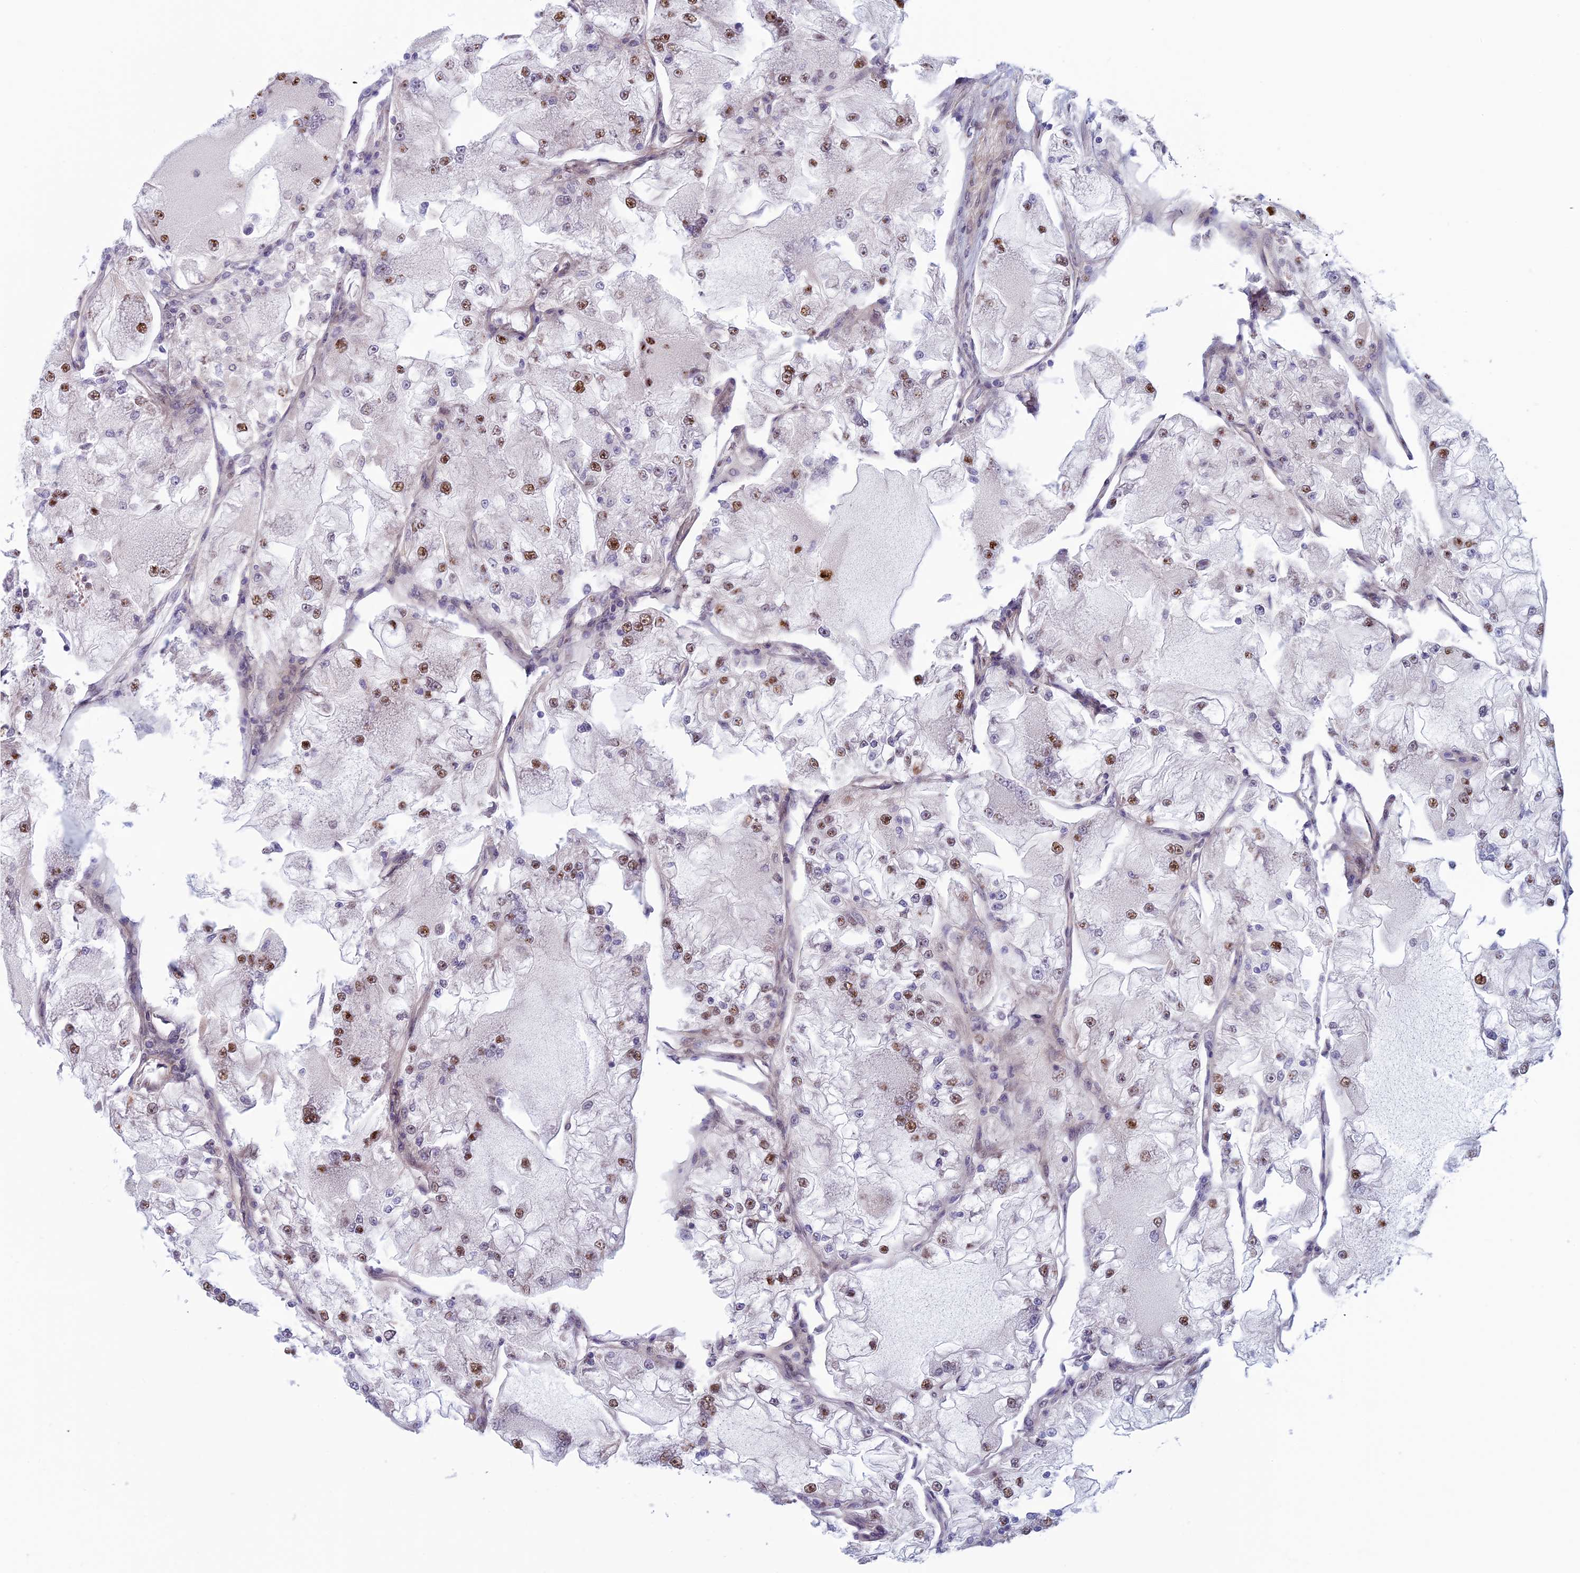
{"staining": {"intensity": "moderate", "quantity": "25%-75%", "location": "nuclear"}, "tissue": "renal cancer", "cell_type": "Tumor cells", "image_type": "cancer", "snomed": [{"axis": "morphology", "description": "Adenocarcinoma, NOS"}, {"axis": "topography", "description": "Kidney"}], "caption": "This is an image of IHC staining of renal cancer, which shows moderate positivity in the nuclear of tumor cells.", "gene": "FADS1", "patient": {"sex": "female", "age": 72}}